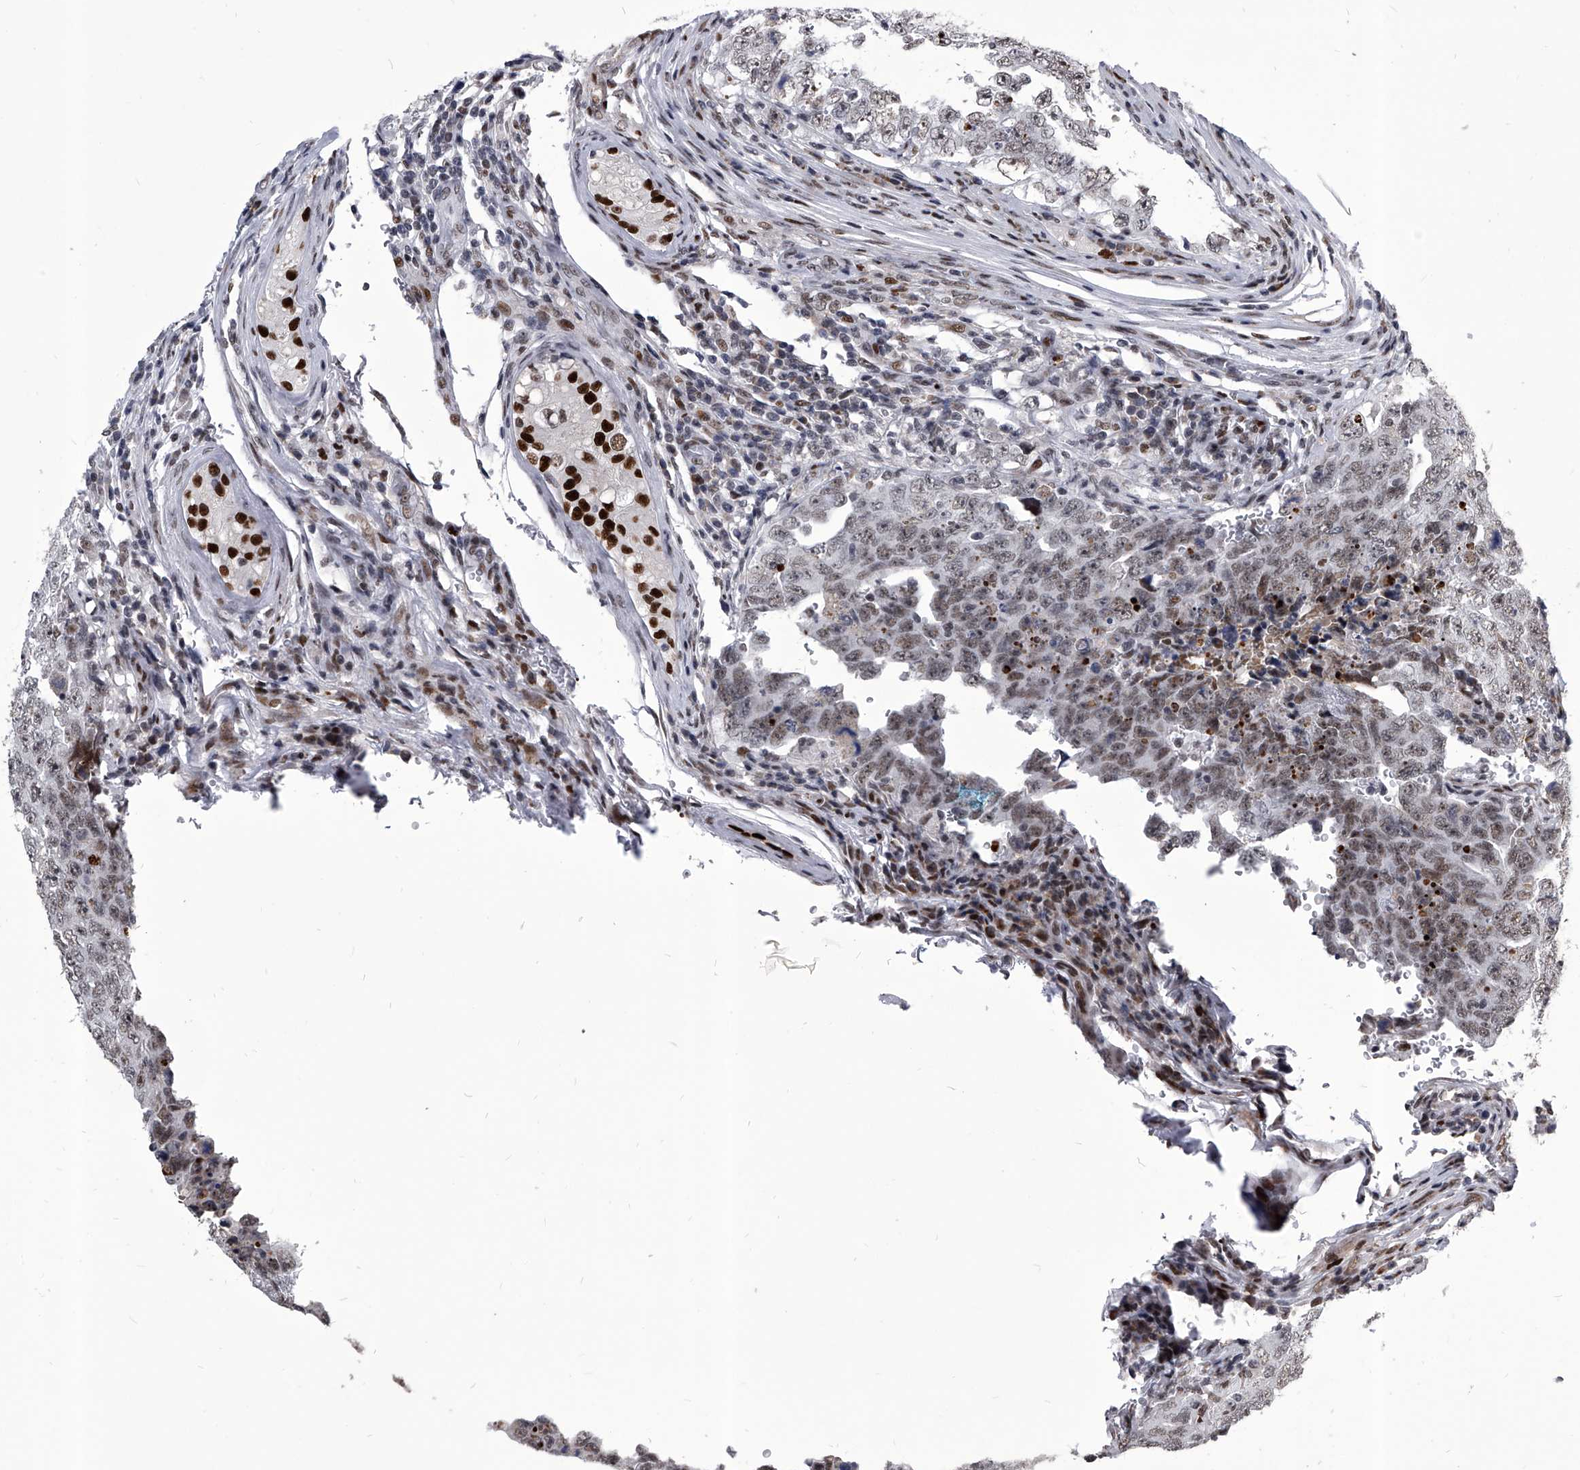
{"staining": {"intensity": "moderate", "quantity": ">75%", "location": "nuclear"}, "tissue": "testis cancer", "cell_type": "Tumor cells", "image_type": "cancer", "snomed": [{"axis": "morphology", "description": "Carcinoma, Embryonal, NOS"}, {"axis": "topography", "description": "Testis"}], "caption": "Protein analysis of testis embryonal carcinoma tissue reveals moderate nuclear expression in about >75% of tumor cells.", "gene": "CMTR1", "patient": {"sex": "male", "age": 26}}